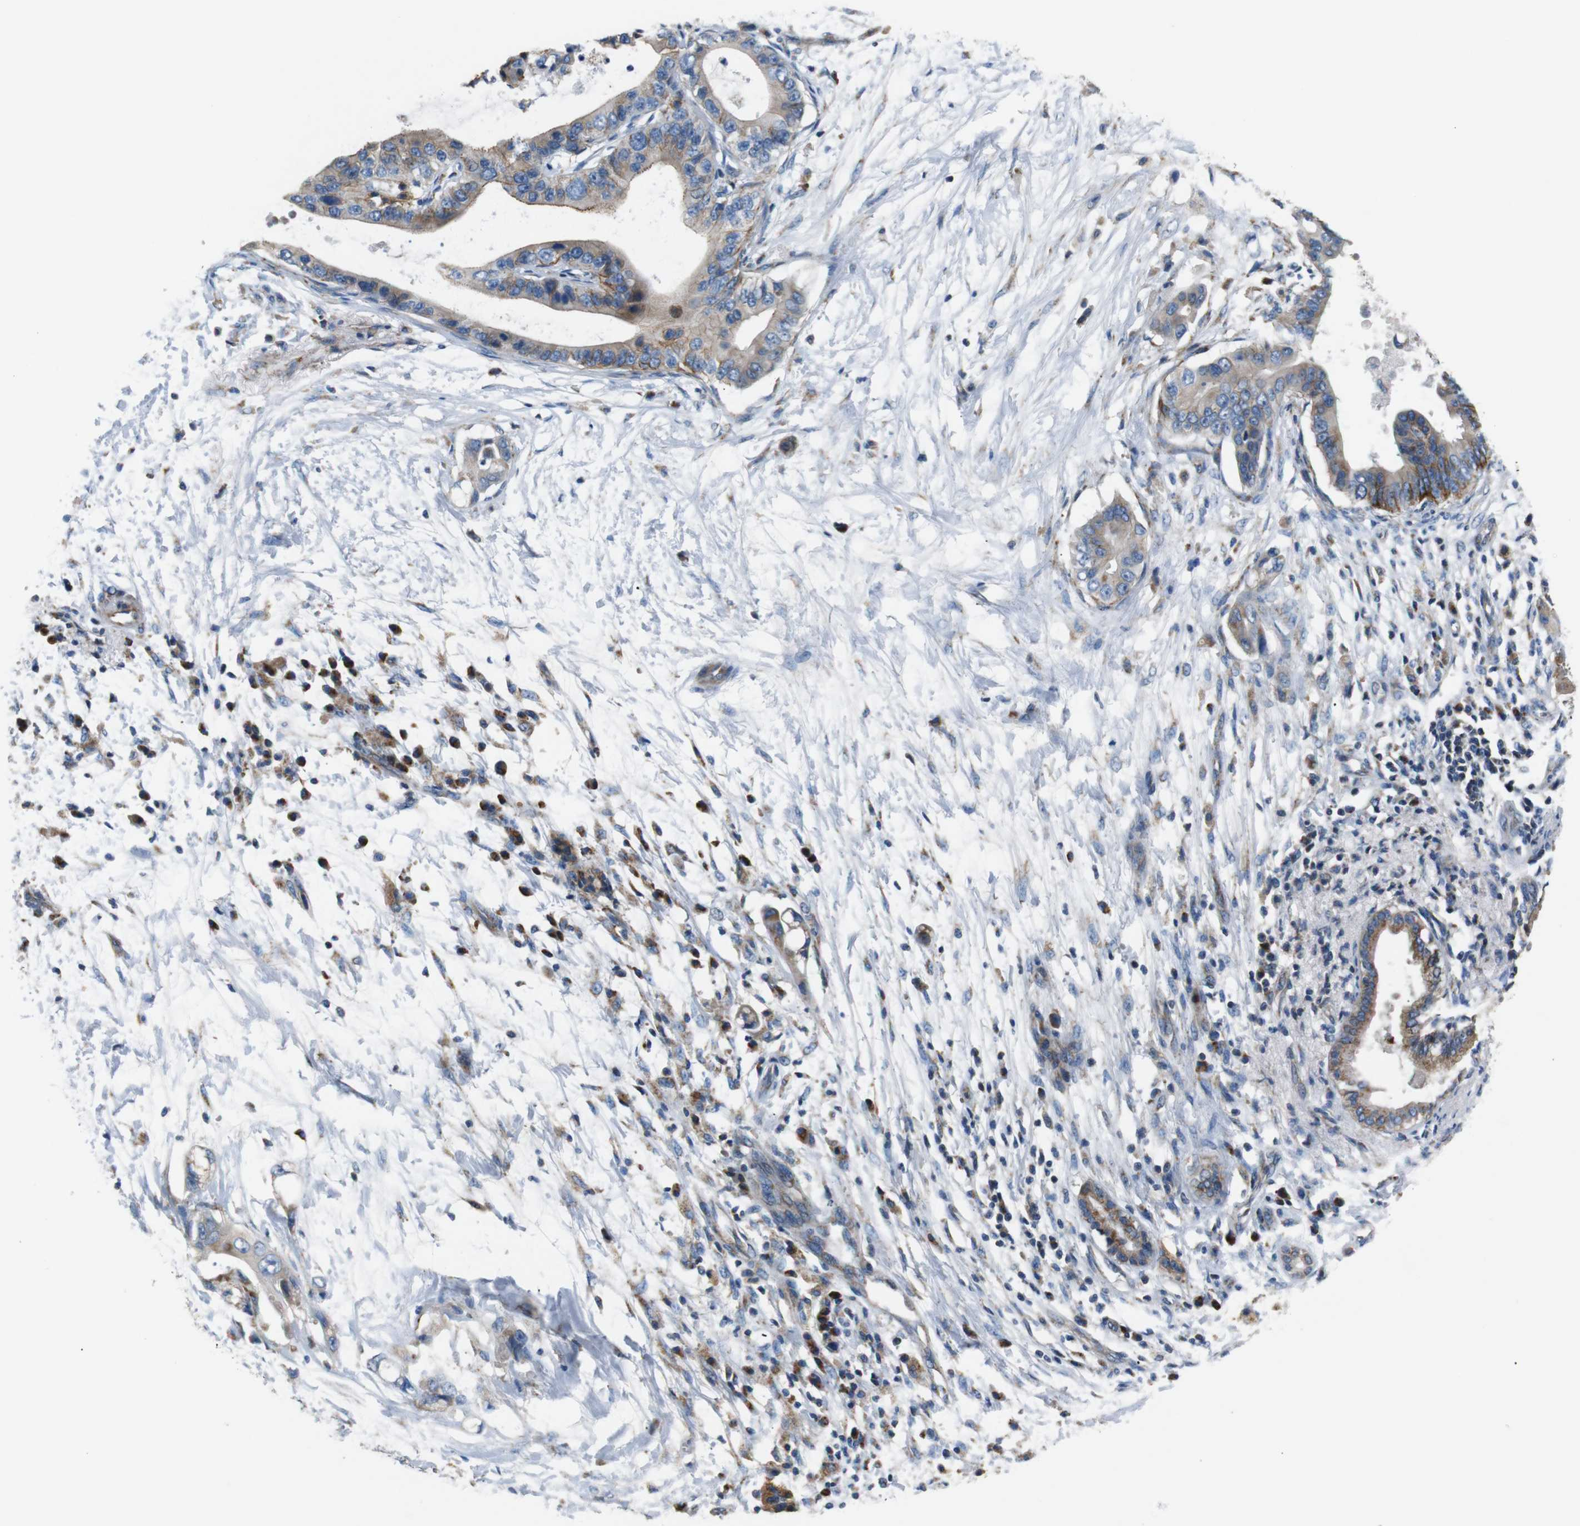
{"staining": {"intensity": "moderate", "quantity": ">75%", "location": "cytoplasmic/membranous"}, "tissue": "pancreatic cancer", "cell_type": "Tumor cells", "image_type": "cancer", "snomed": [{"axis": "morphology", "description": "Adenocarcinoma, NOS"}, {"axis": "topography", "description": "Pancreas"}], "caption": "Pancreatic cancer stained for a protein demonstrates moderate cytoplasmic/membranous positivity in tumor cells.", "gene": "NETO2", "patient": {"sex": "male", "age": 77}}